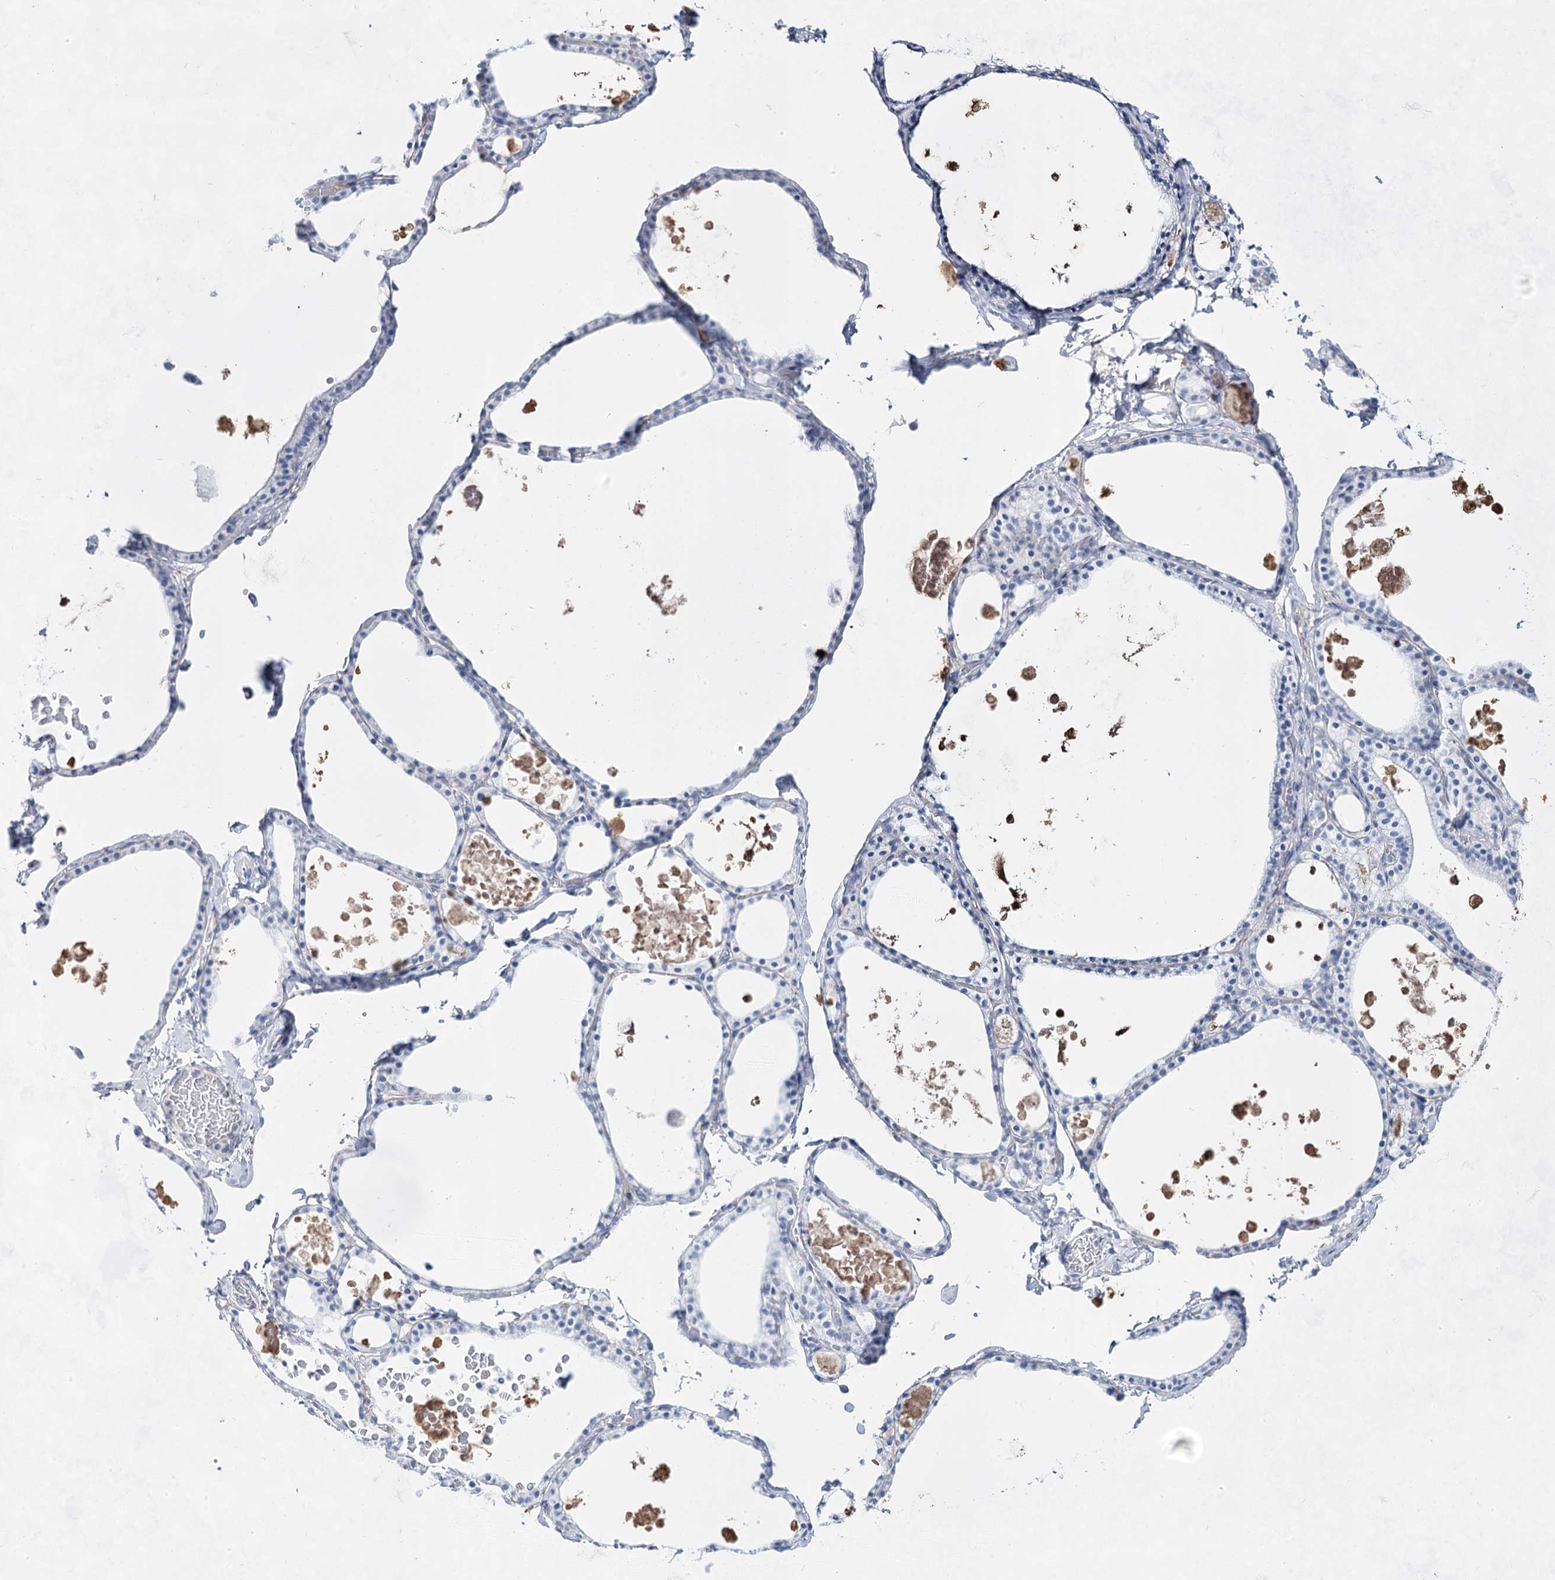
{"staining": {"intensity": "negative", "quantity": "none", "location": "none"}, "tissue": "thyroid gland", "cell_type": "Glandular cells", "image_type": "normal", "snomed": [{"axis": "morphology", "description": "Normal tissue, NOS"}, {"axis": "topography", "description": "Thyroid gland"}], "caption": "Immunohistochemistry histopathology image of unremarkable thyroid gland: human thyroid gland stained with DAB exhibits no significant protein positivity in glandular cells.", "gene": "ACRV1", "patient": {"sex": "male", "age": 56}}